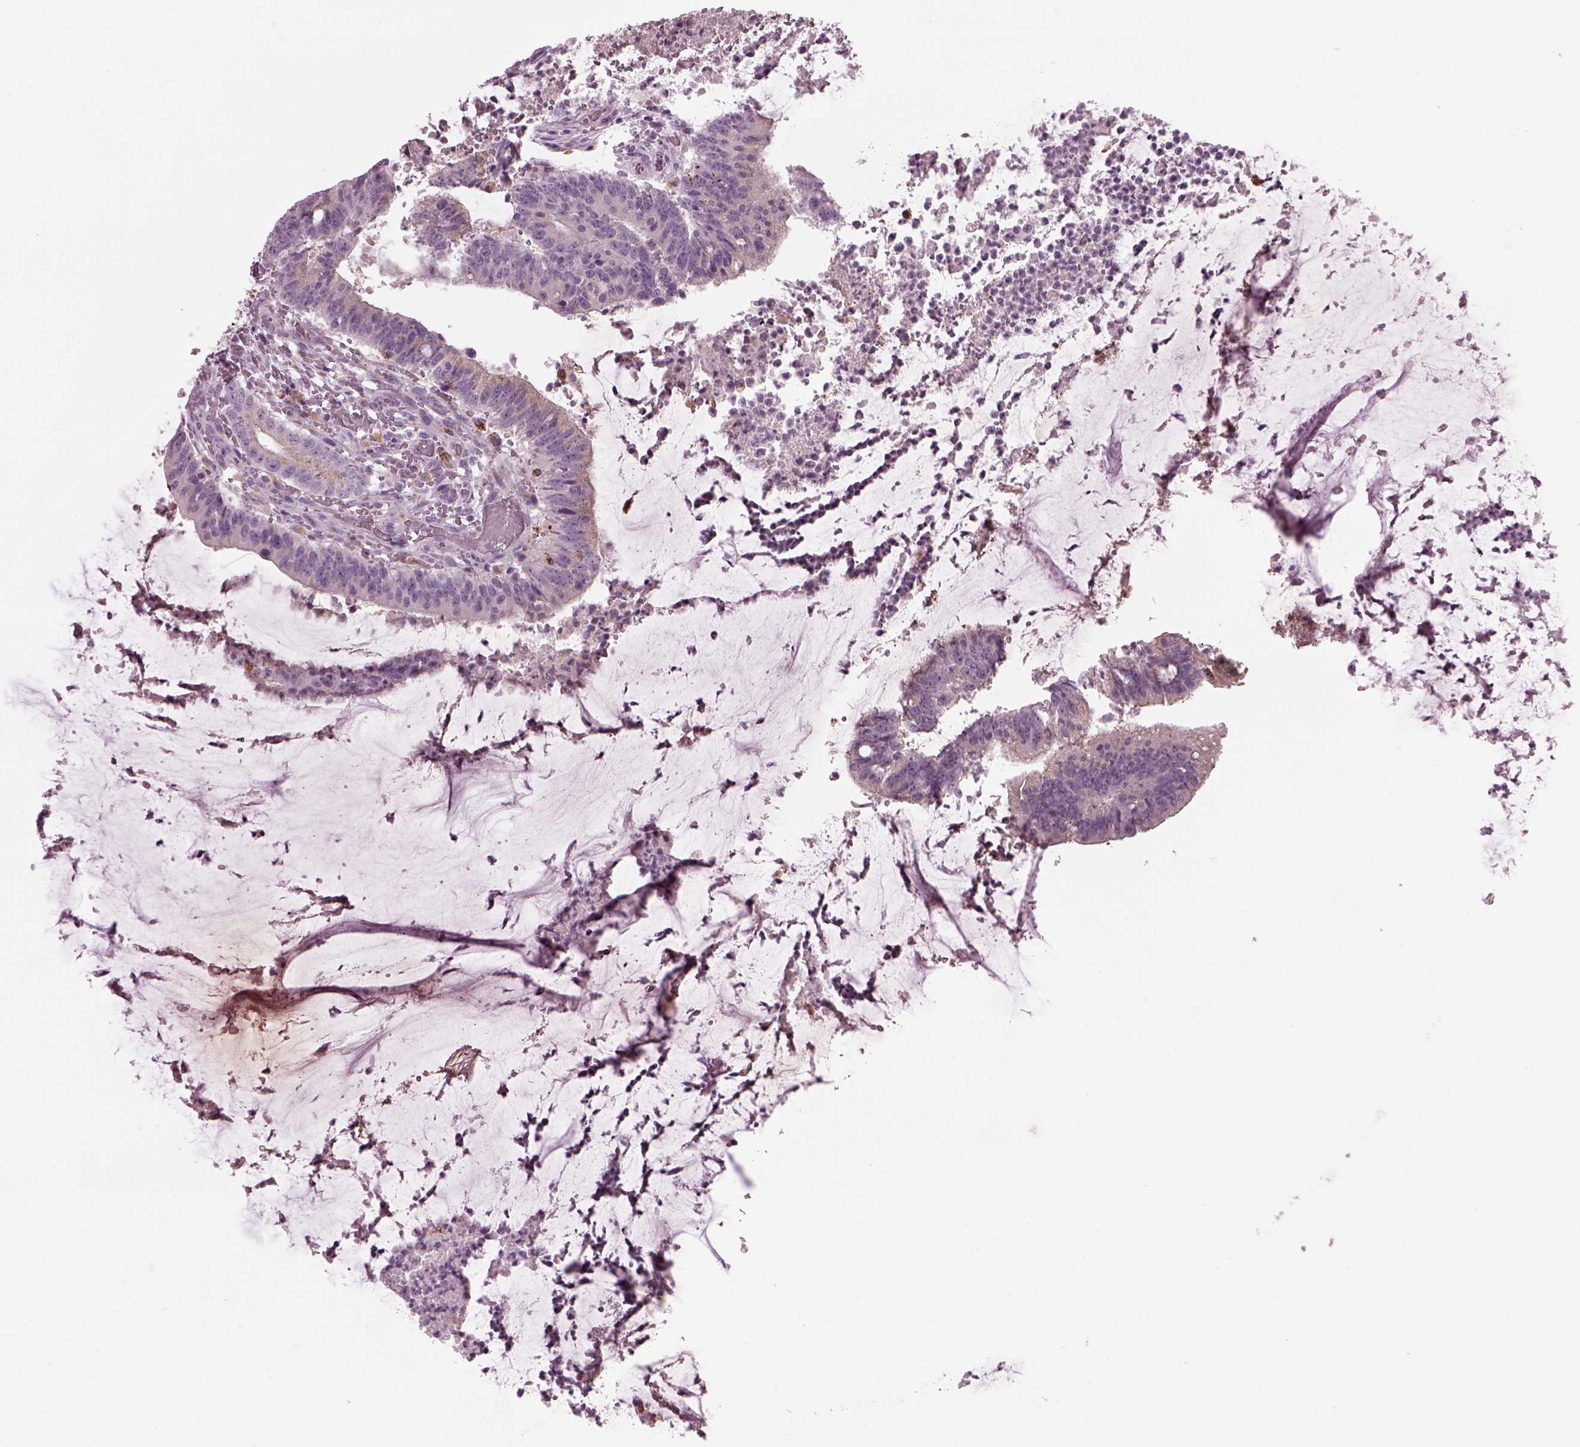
{"staining": {"intensity": "weak", "quantity": "<25%", "location": "cytoplasmic/membranous"}, "tissue": "colorectal cancer", "cell_type": "Tumor cells", "image_type": "cancer", "snomed": [{"axis": "morphology", "description": "Adenocarcinoma, NOS"}, {"axis": "topography", "description": "Colon"}], "caption": "This is an IHC photomicrograph of adenocarcinoma (colorectal). There is no expression in tumor cells.", "gene": "TMEM231", "patient": {"sex": "female", "age": 43}}